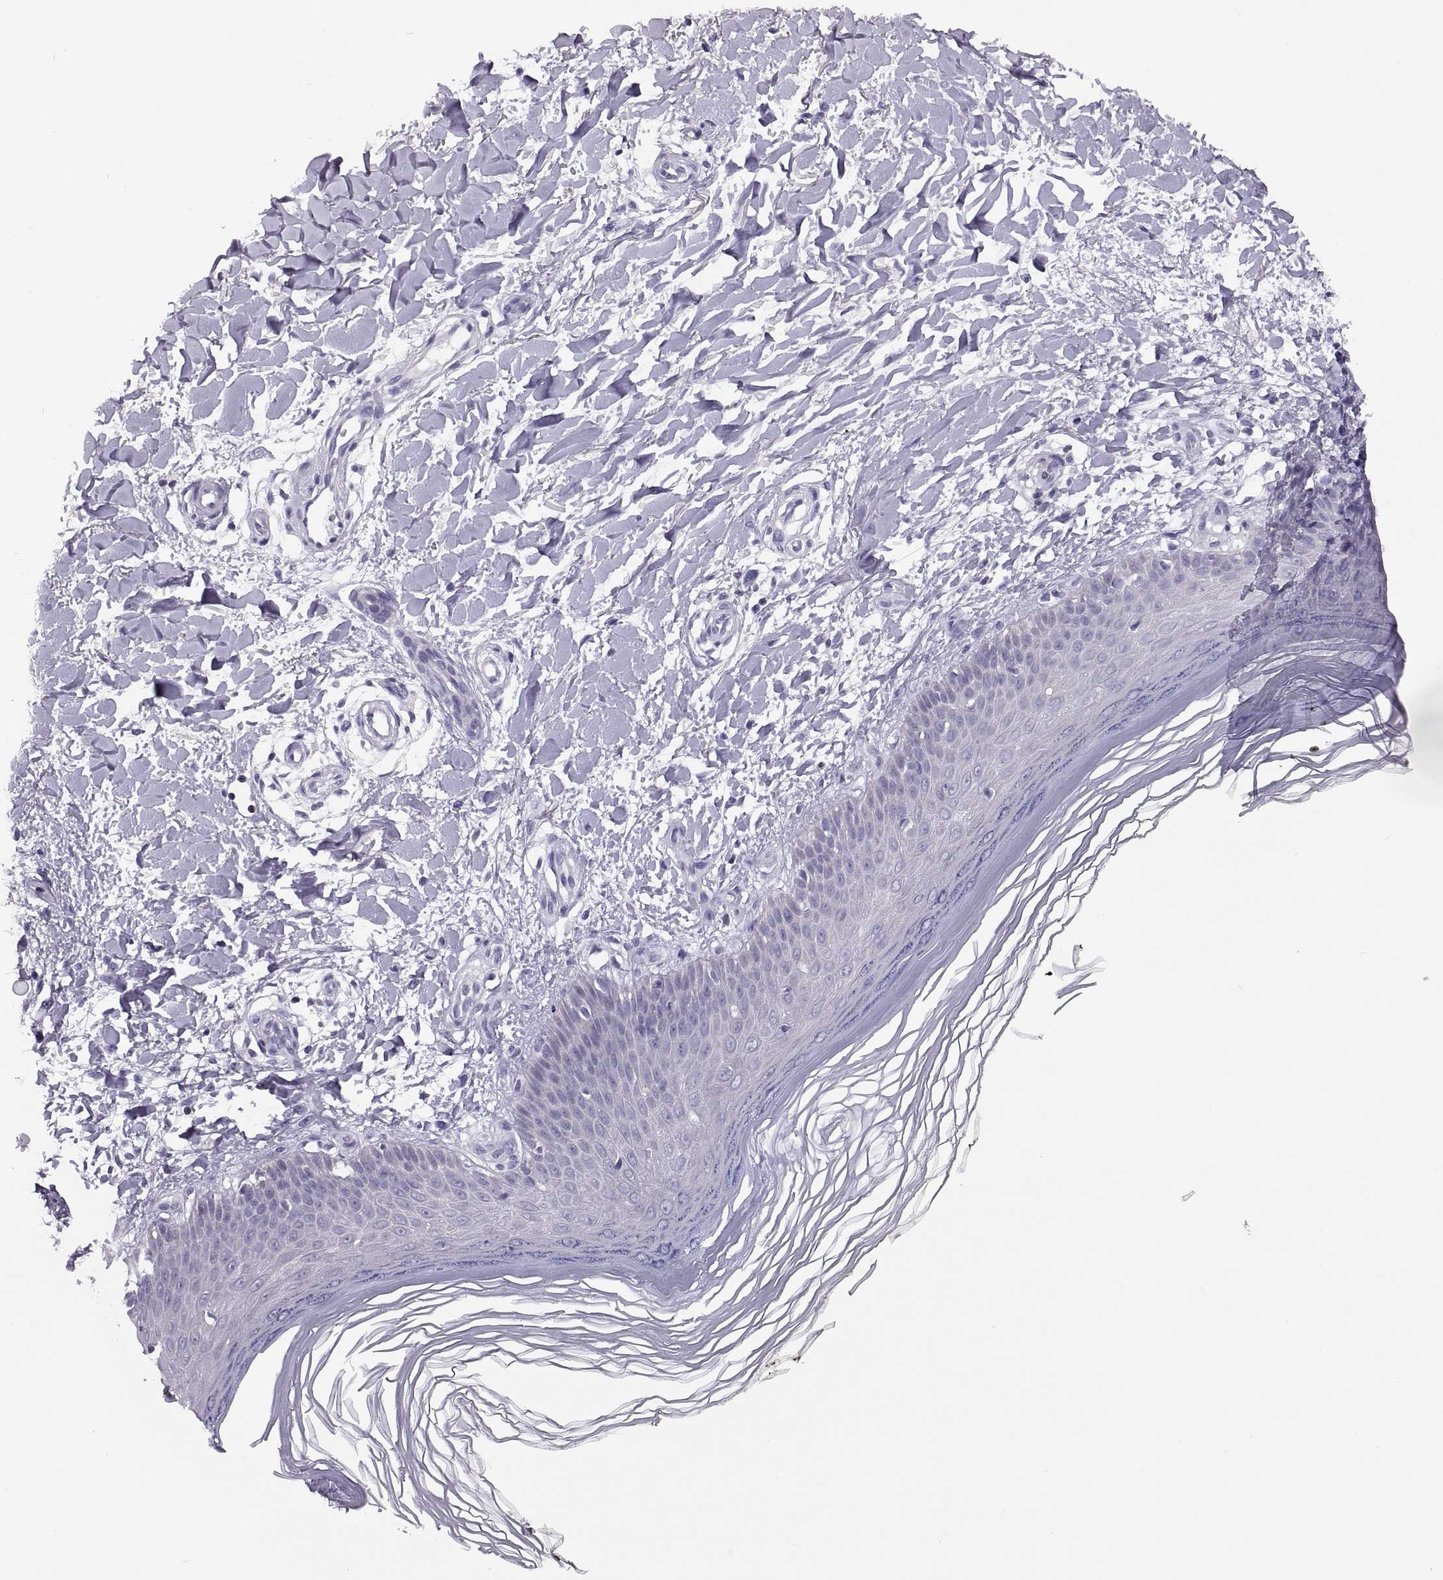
{"staining": {"intensity": "negative", "quantity": "none", "location": "none"}, "tissue": "skin", "cell_type": "Fibroblasts", "image_type": "normal", "snomed": [{"axis": "morphology", "description": "Normal tissue, NOS"}, {"axis": "topography", "description": "Skin"}], "caption": "Immunohistochemistry (IHC) of benign skin demonstrates no expression in fibroblasts.", "gene": "TTC21A", "patient": {"sex": "female", "age": 62}}